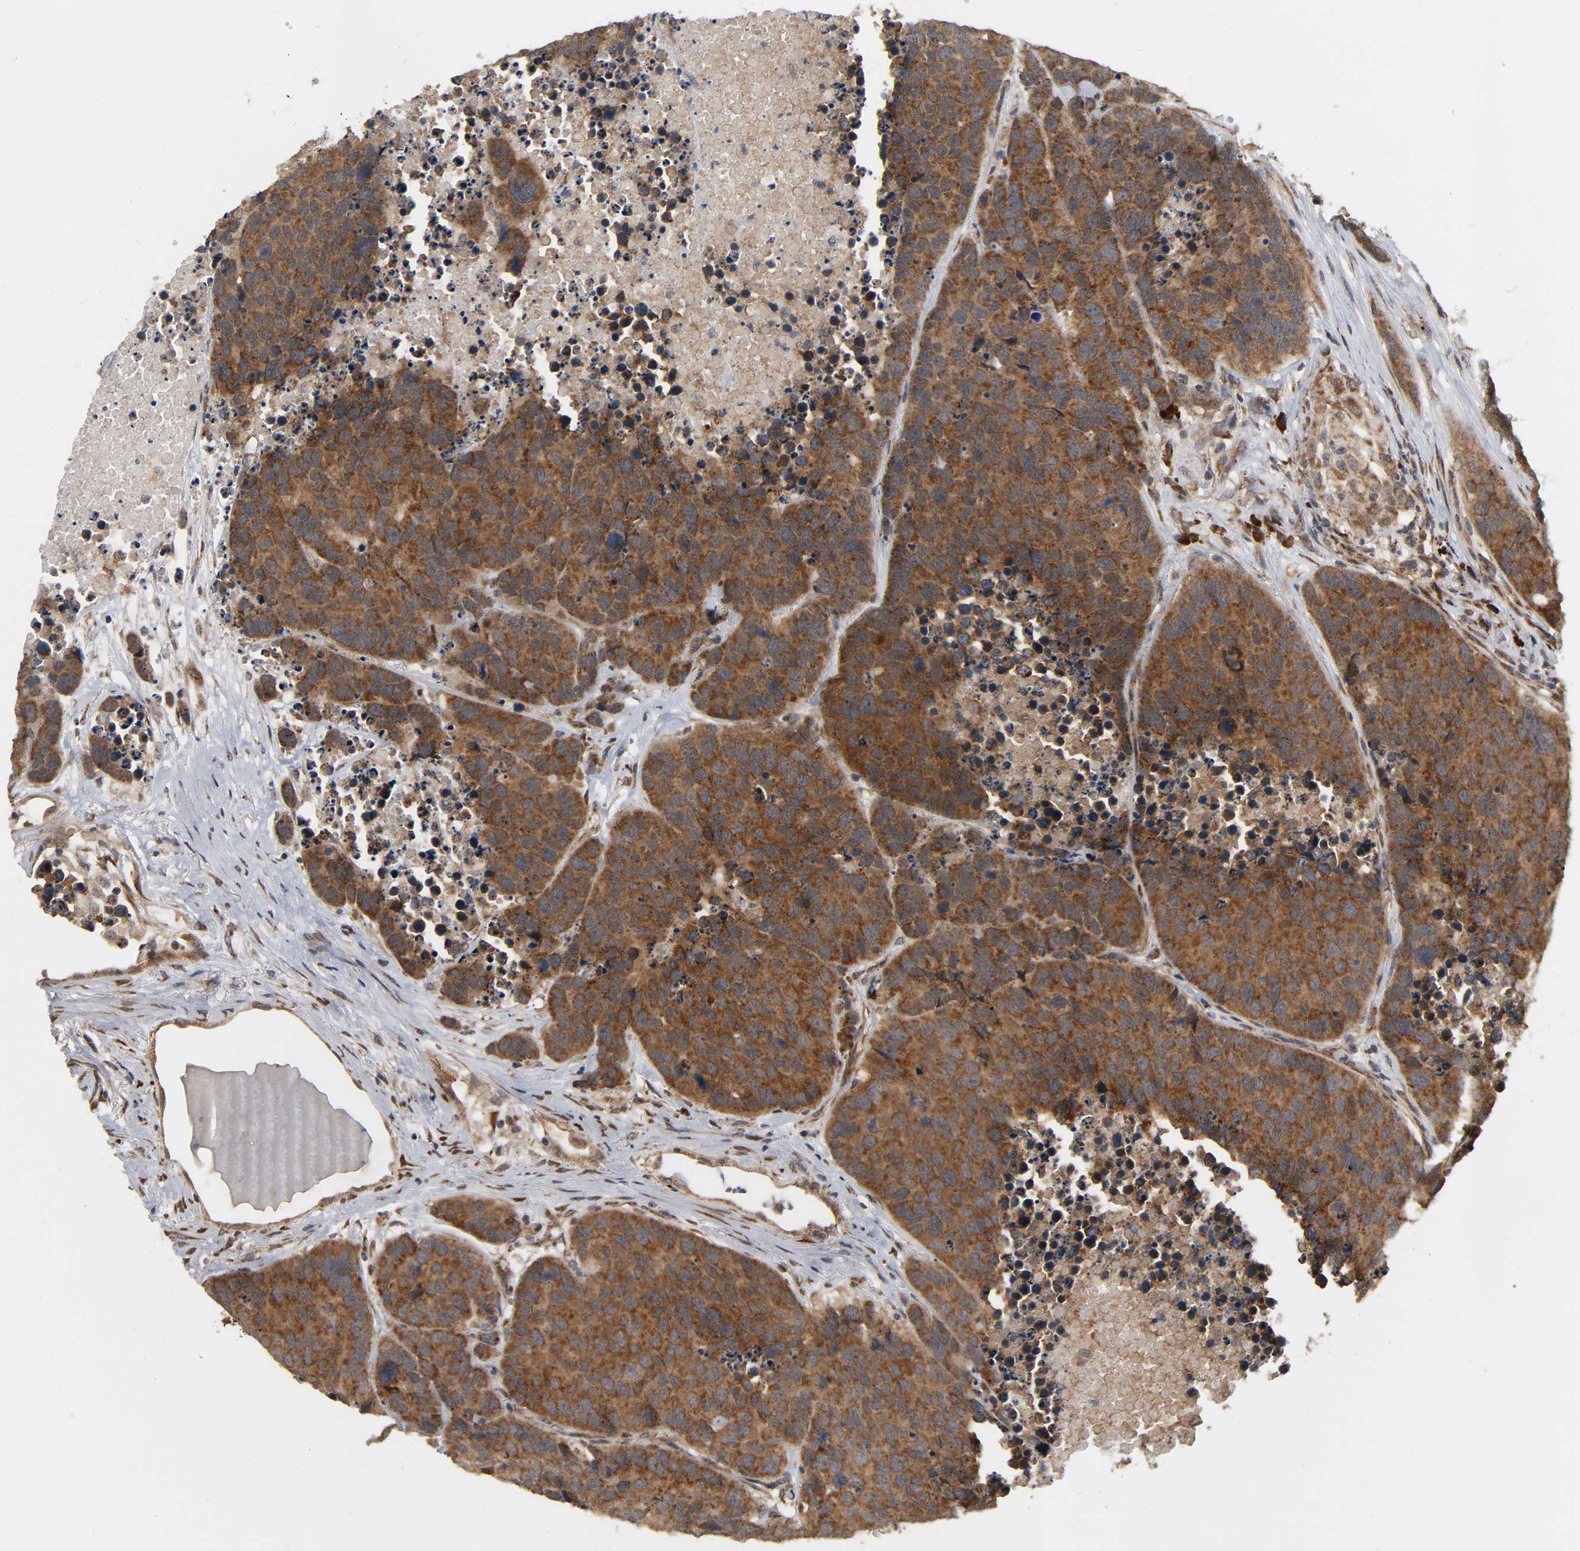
{"staining": {"intensity": "strong", "quantity": ">75%", "location": "cytoplasmic/membranous"}, "tissue": "carcinoid", "cell_type": "Tumor cells", "image_type": "cancer", "snomed": [{"axis": "morphology", "description": "Carcinoid, malignant, NOS"}, {"axis": "topography", "description": "Lung"}], "caption": "Immunohistochemical staining of carcinoid (malignant) exhibits high levels of strong cytoplasmic/membranous protein staining in about >75% of tumor cells.", "gene": "SLC30A9", "patient": {"sex": "male", "age": 60}}